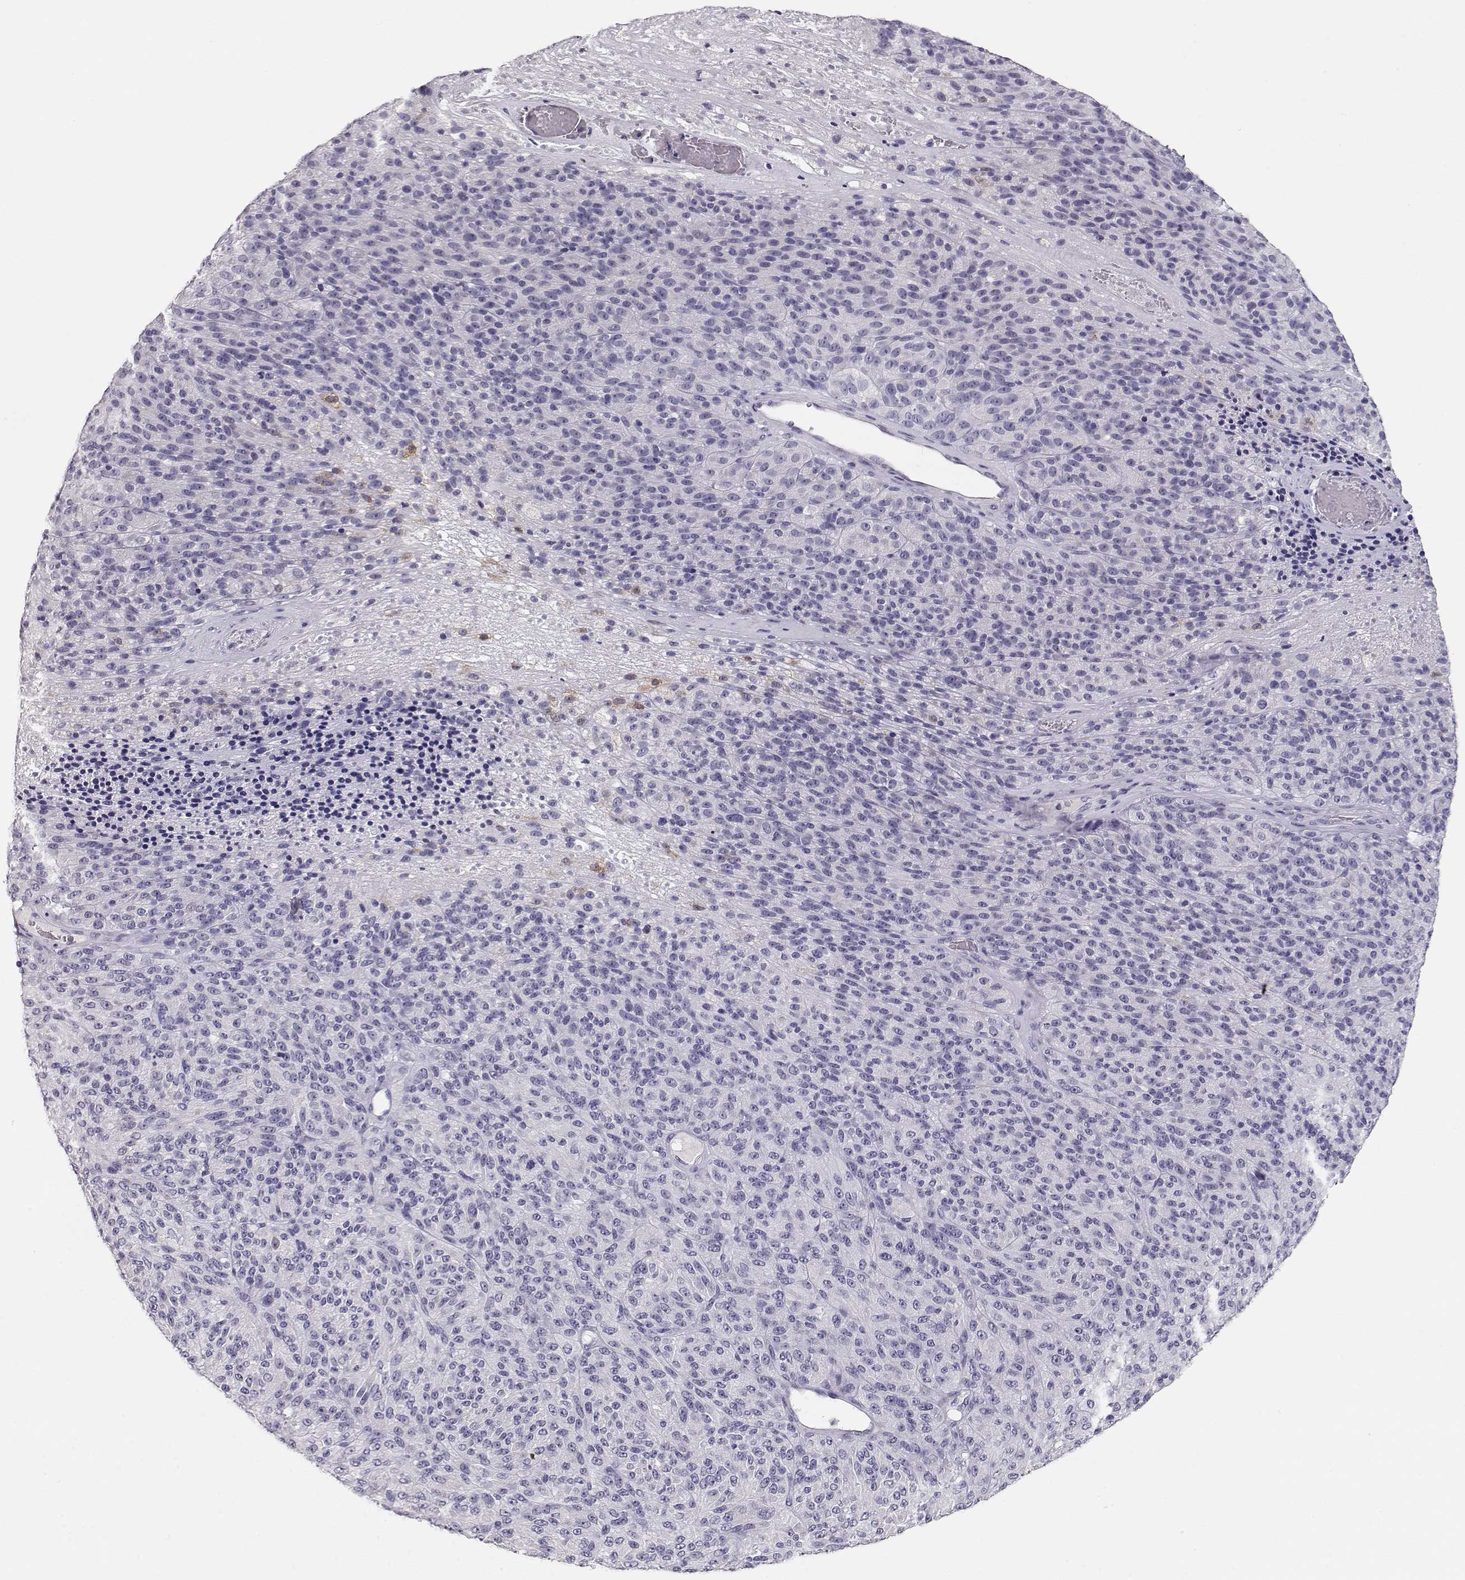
{"staining": {"intensity": "negative", "quantity": "none", "location": "none"}, "tissue": "melanoma", "cell_type": "Tumor cells", "image_type": "cancer", "snomed": [{"axis": "morphology", "description": "Malignant melanoma, Metastatic site"}, {"axis": "topography", "description": "Brain"}], "caption": "DAB (3,3'-diaminobenzidine) immunohistochemical staining of human melanoma reveals no significant expression in tumor cells.", "gene": "MAGEC1", "patient": {"sex": "female", "age": 56}}